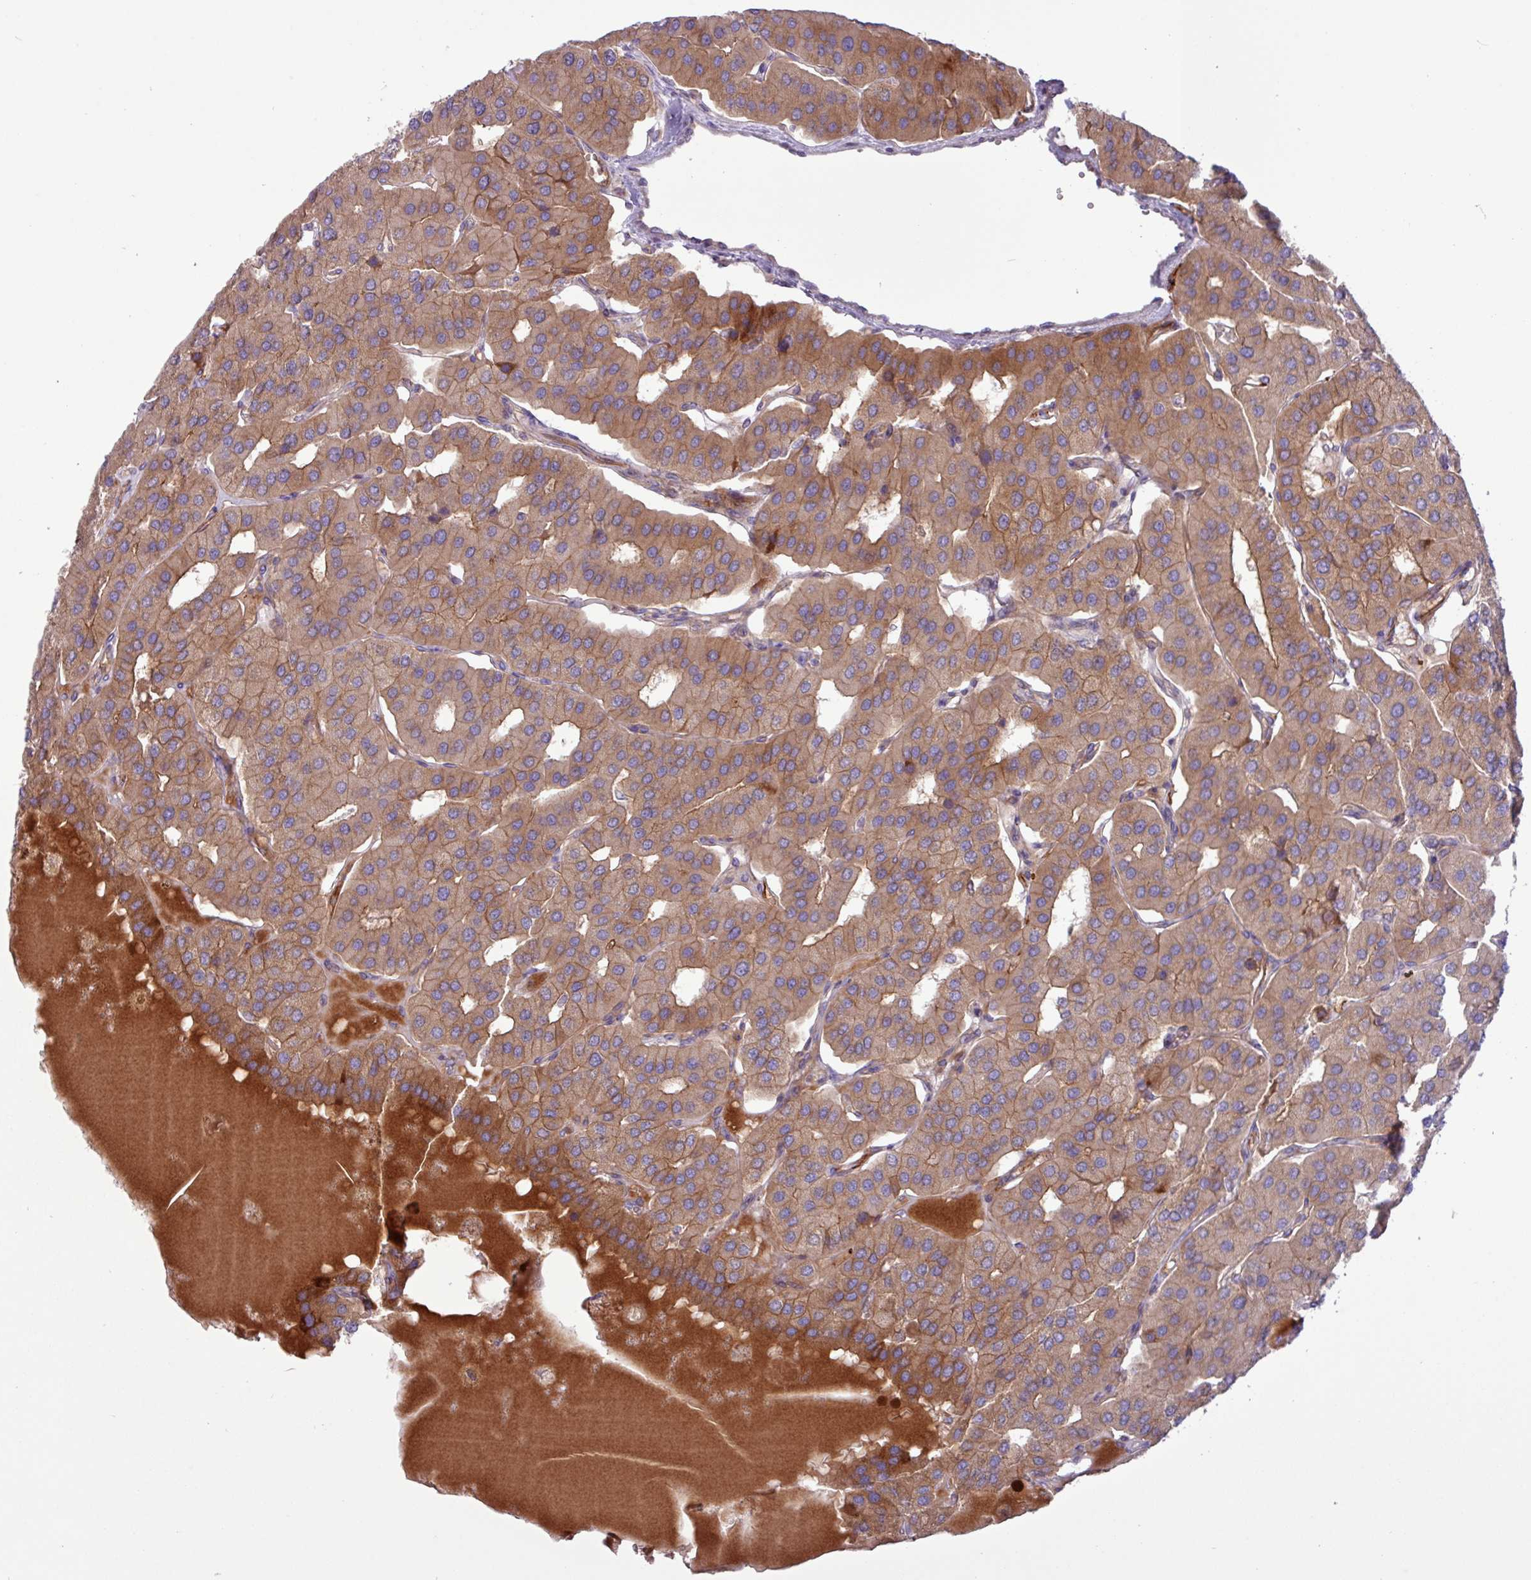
{"staining": {"intensity": "moderate", "quantity": ">75%", "location": "cytoplasmic/membranous"}, "tissue": "parathyroid gland", "cell_type": "Glandular cells", "image_type": "normal", "snomed": [{"axis": "morphology", "description": "Normal tissue, NOS"}, {"axis": "morphology", "description": "Adenoma, NOS"}, {"axis": "topography", "description": "Parathyroid gland"}], "caption": "High-magnification brightfield microscopy of normal parathyroid gland stained with DAB (3,3'-diaminobenzidine) (brown) and counterstained with hematoxylin (blue). glandular cells exhibit moderate cytoplasmic/membranous expression is appreciated in about>75% of cells. Immunohistochemistry stains the protein of interest in brown and the nuclei are stained blue.", "gene": "RAB19", "patient": {"sex": "female", "age": 86}}